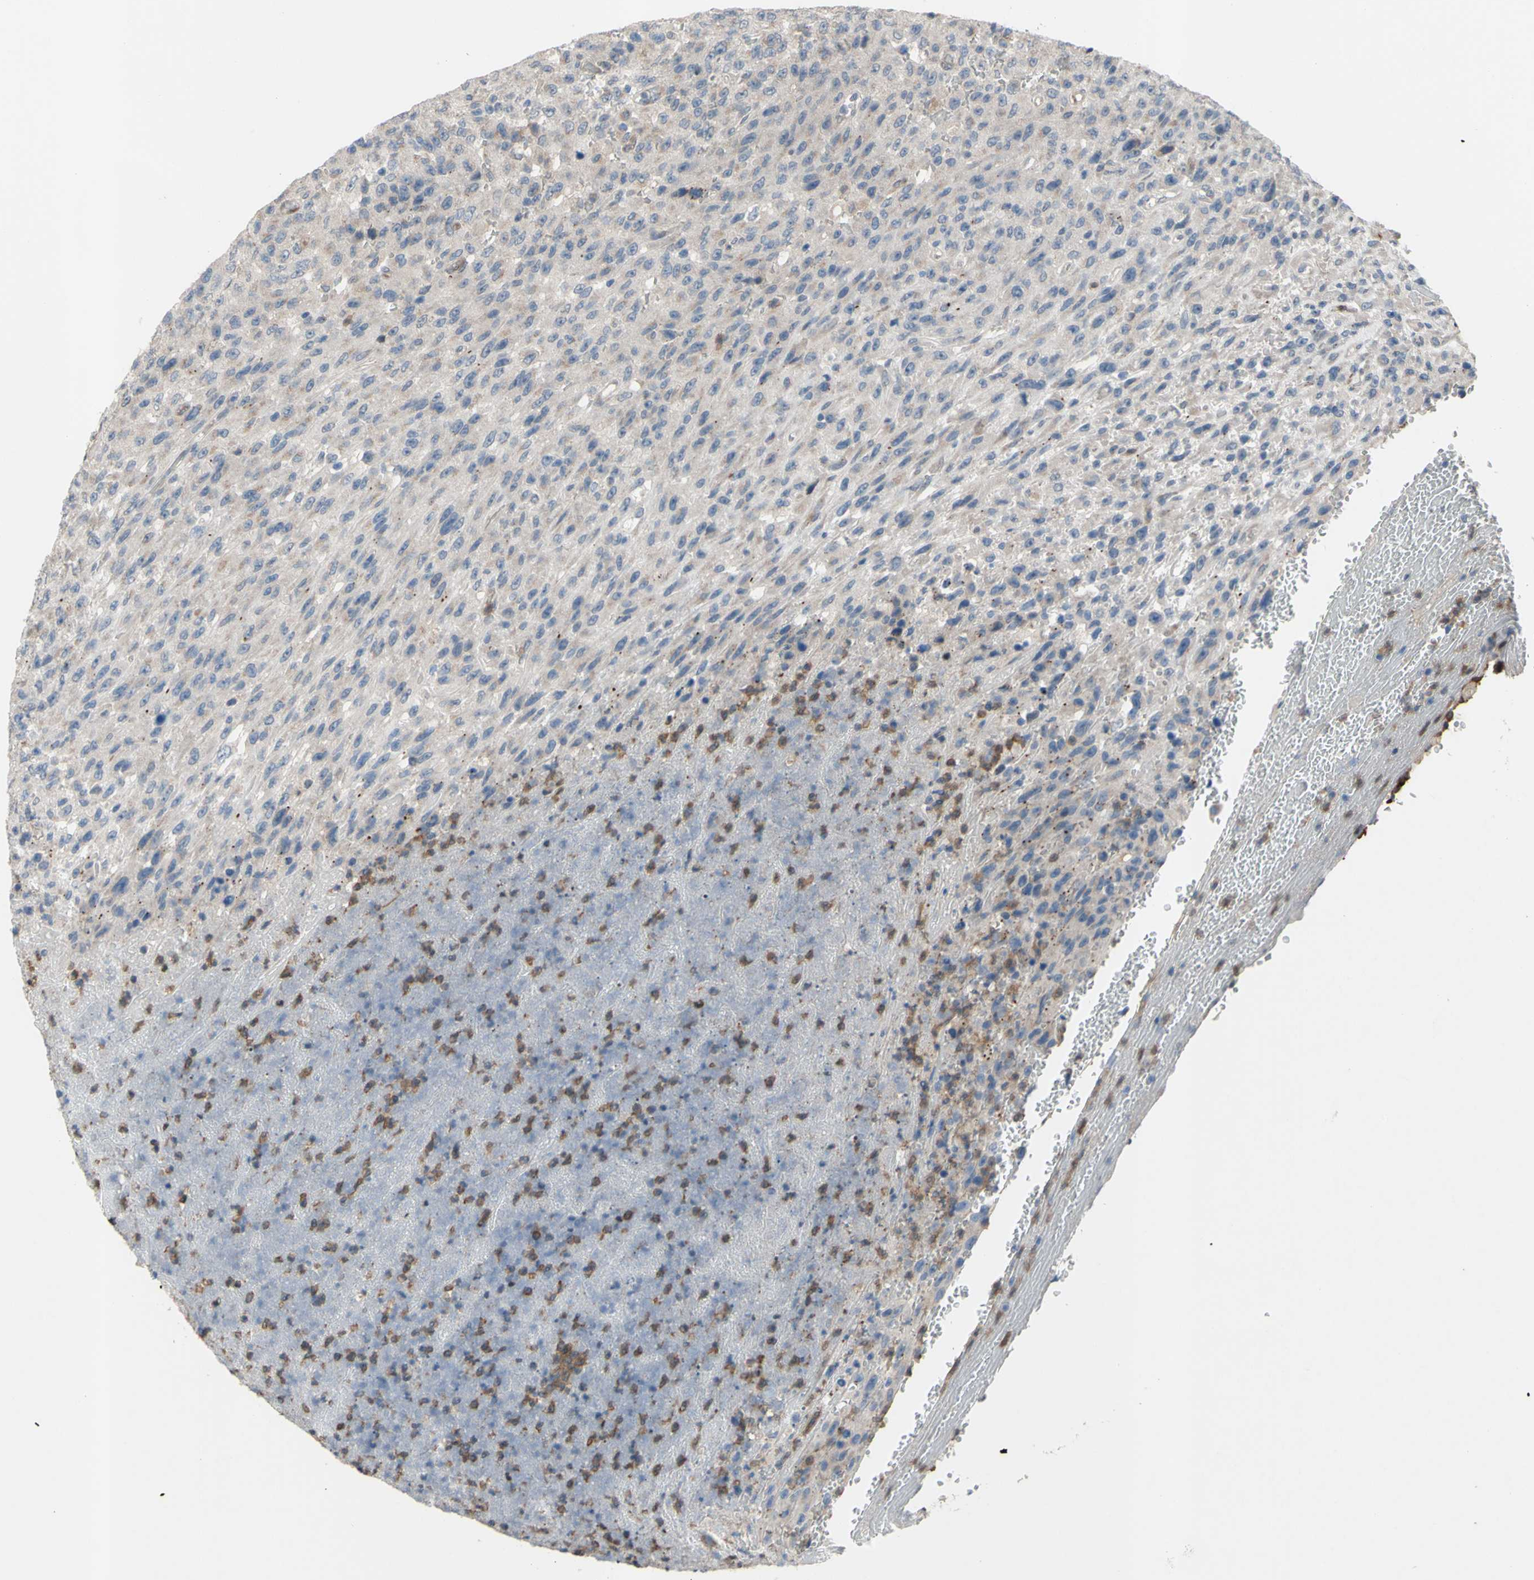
{"staining": {"intensity": "weak", "quantity": ">75%", "location": "cytoplasmic/membranous"}, "tissue": "urothelial cancer", "cell_type": "Tumor cells", "image_type": "cancer", "snomed": [{"axis": "morphology", "description": "Urothelial carcinoma, High grade"}, {"axis": "topography", "description": "Urinary bladder"}], "caption": "Immunohistochemical staining of human high-grade urothelial carcinoma displays weak cytoplasmic/membranous protein staining in about >75% of tumor cells. (DAB = brown stain, brightfield microscopy at high magnification).", "gene": "GRAMD2B", "patient": {"sex": "male", "age": 66}}